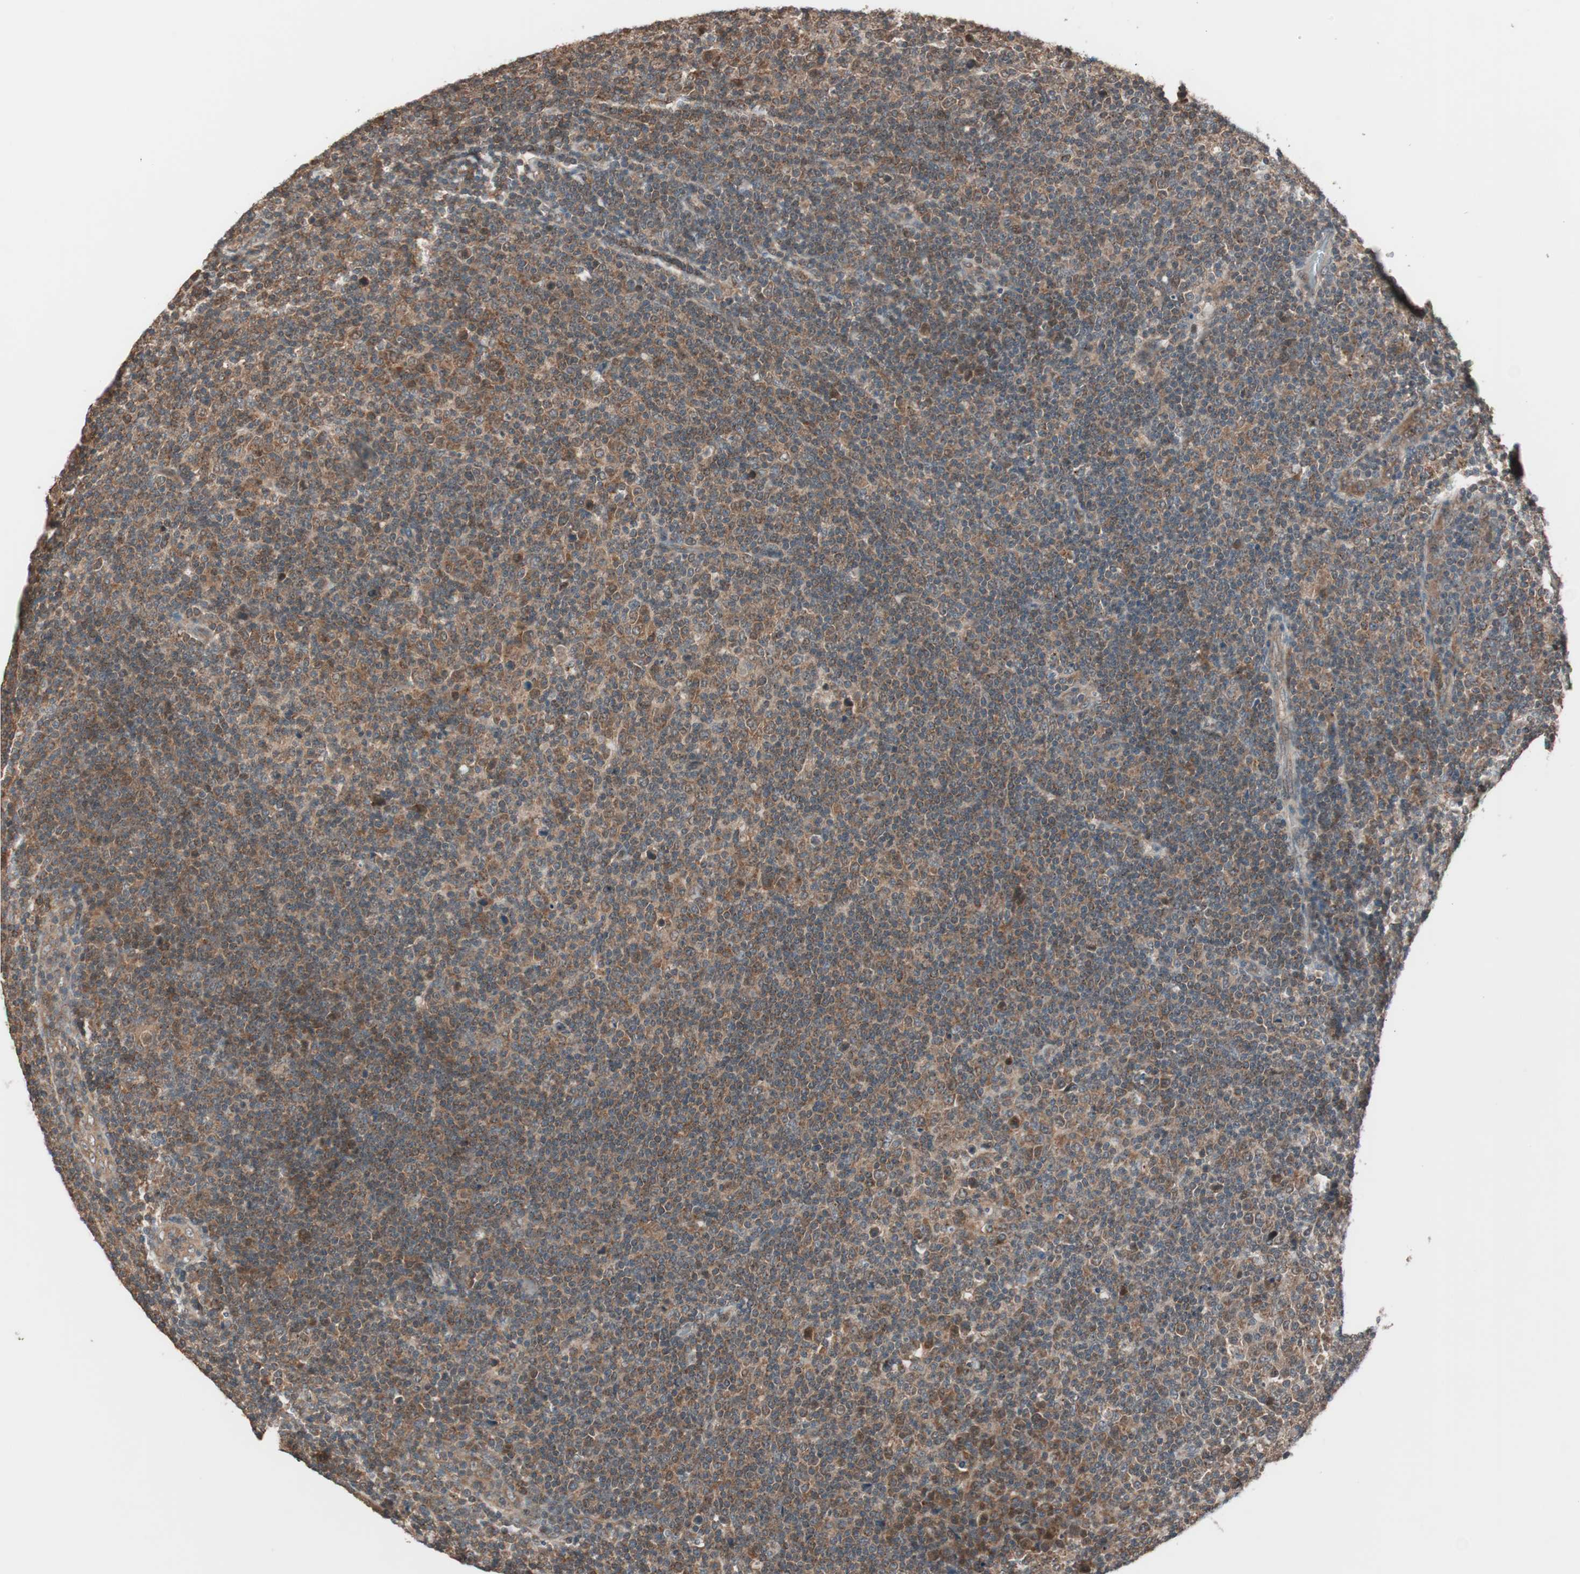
{"staining": {"intensity": "moderate", "quantity": ">75%", "location": "cytoplasmic/membranous"}, "tissue": "lymphoma", "cell_type": "Tumor cells", "image_type": "cancer", "snomed": [{"axis": "morphology", "description": "Malignant lymphoma, non-Hodgkin's type, Low grade"}, {"axis": "topography", "description": "Lymph node"}], "caption": "Immunohistochemical staining of lymphoma reveals medium levels of moderate cytoplasmic/membranous staining in approximately >75% of tumor cells.", "gene": "FBXO5", "patient": {"sex": "male", "age": 70}}